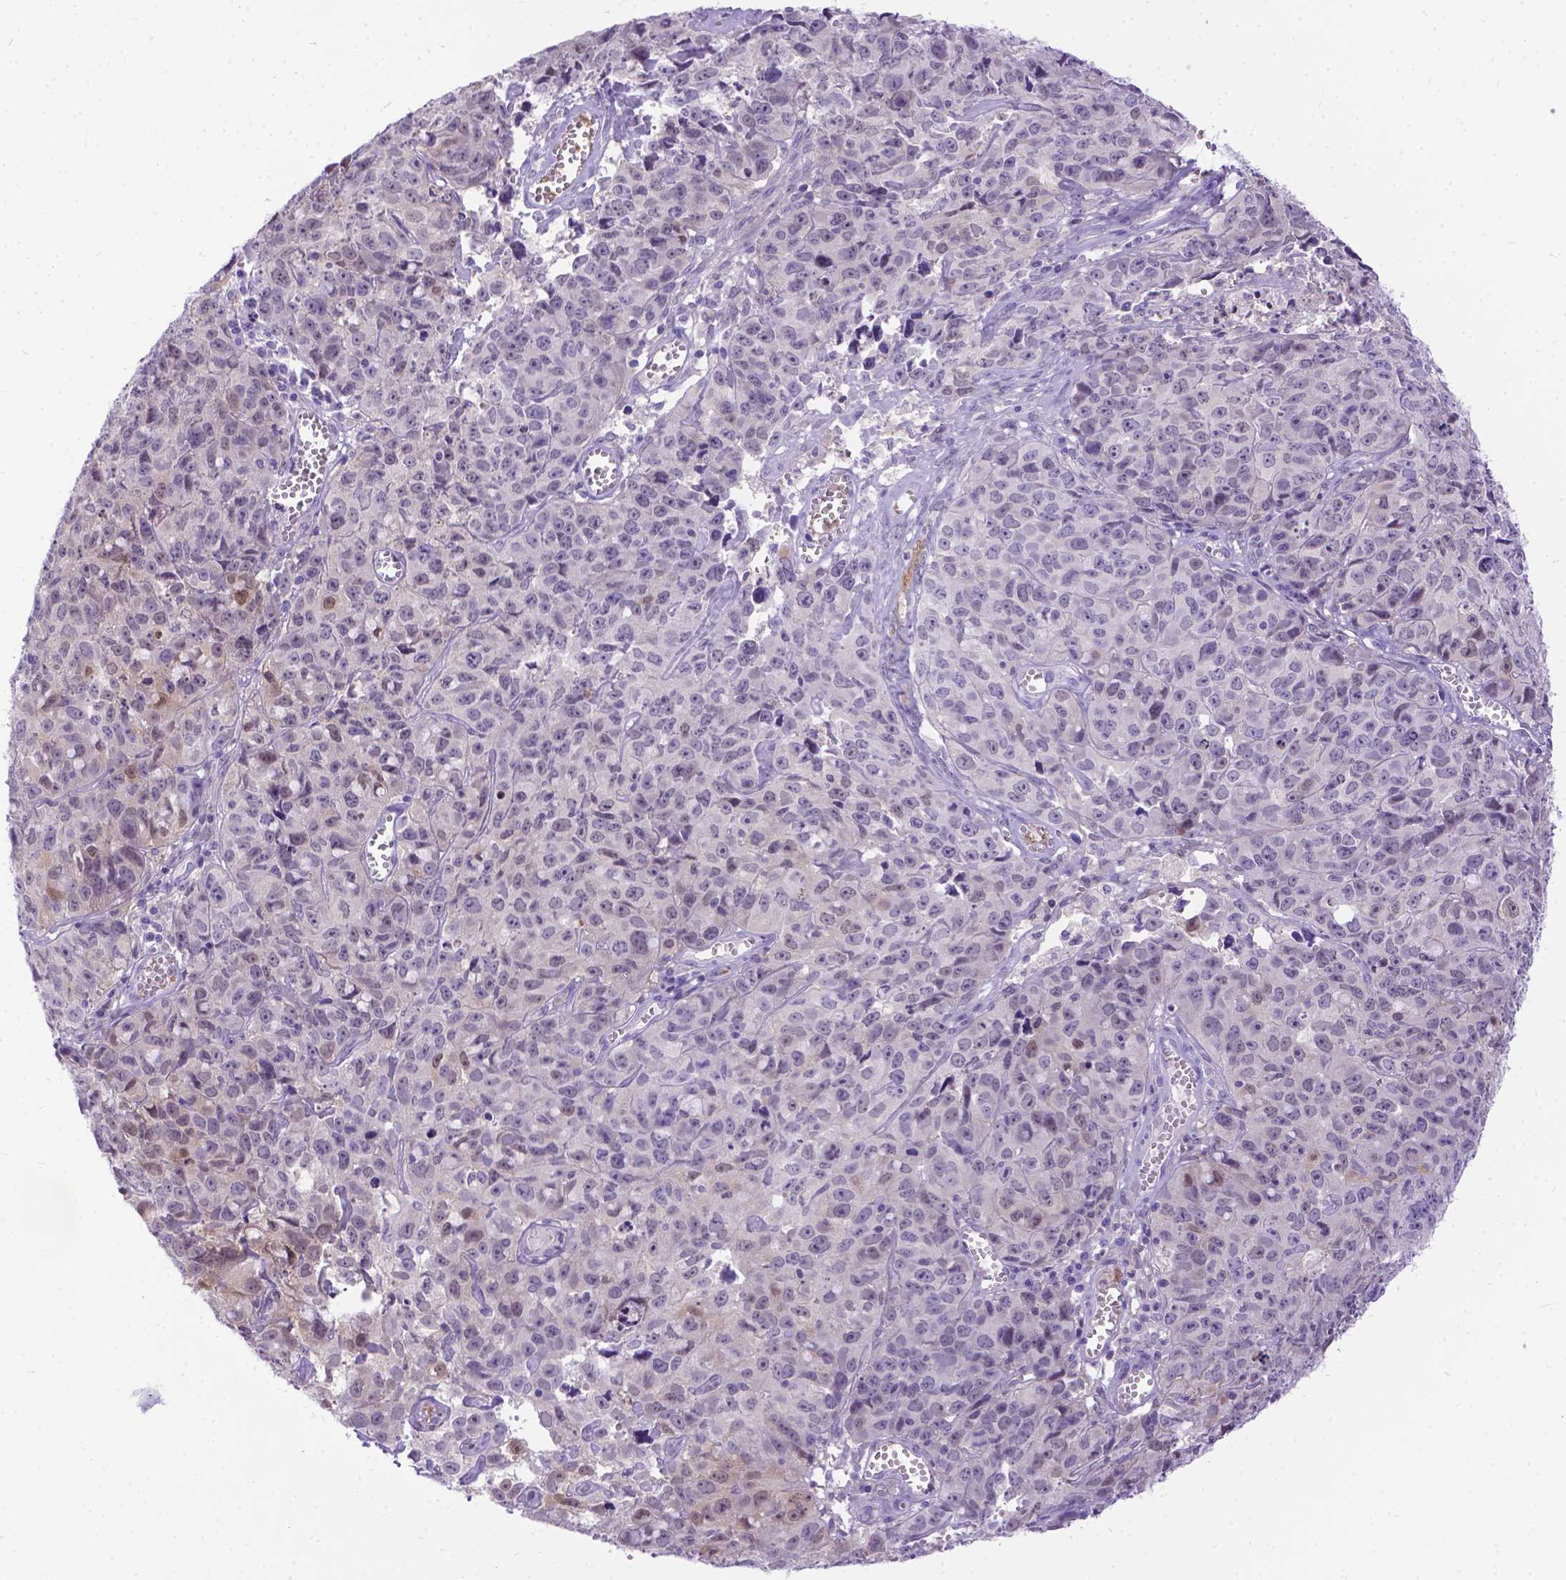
{"staining": {"intensity": "weak", "quantity": "<25%", "location": "nuclear"}, "tissue": "cervical cancer", "cell_type": "Tumor cells", "image_type": "cancer", "snomed": [{"axis": "morphology", "description": "Squamous cell carcinoma, NOS"}, {"axis": "topography", "description": "Cervix"}], "caption": "There is no significant staining in tumor cells of cervical cancer (squamous cell carcinoma). (DAB (3,3'-diaminobenzidine) immunohistochemistry with hematoxylin counter stain).", "gene": "TMEM169", "patient": {"sex": "female", "age": 28}}